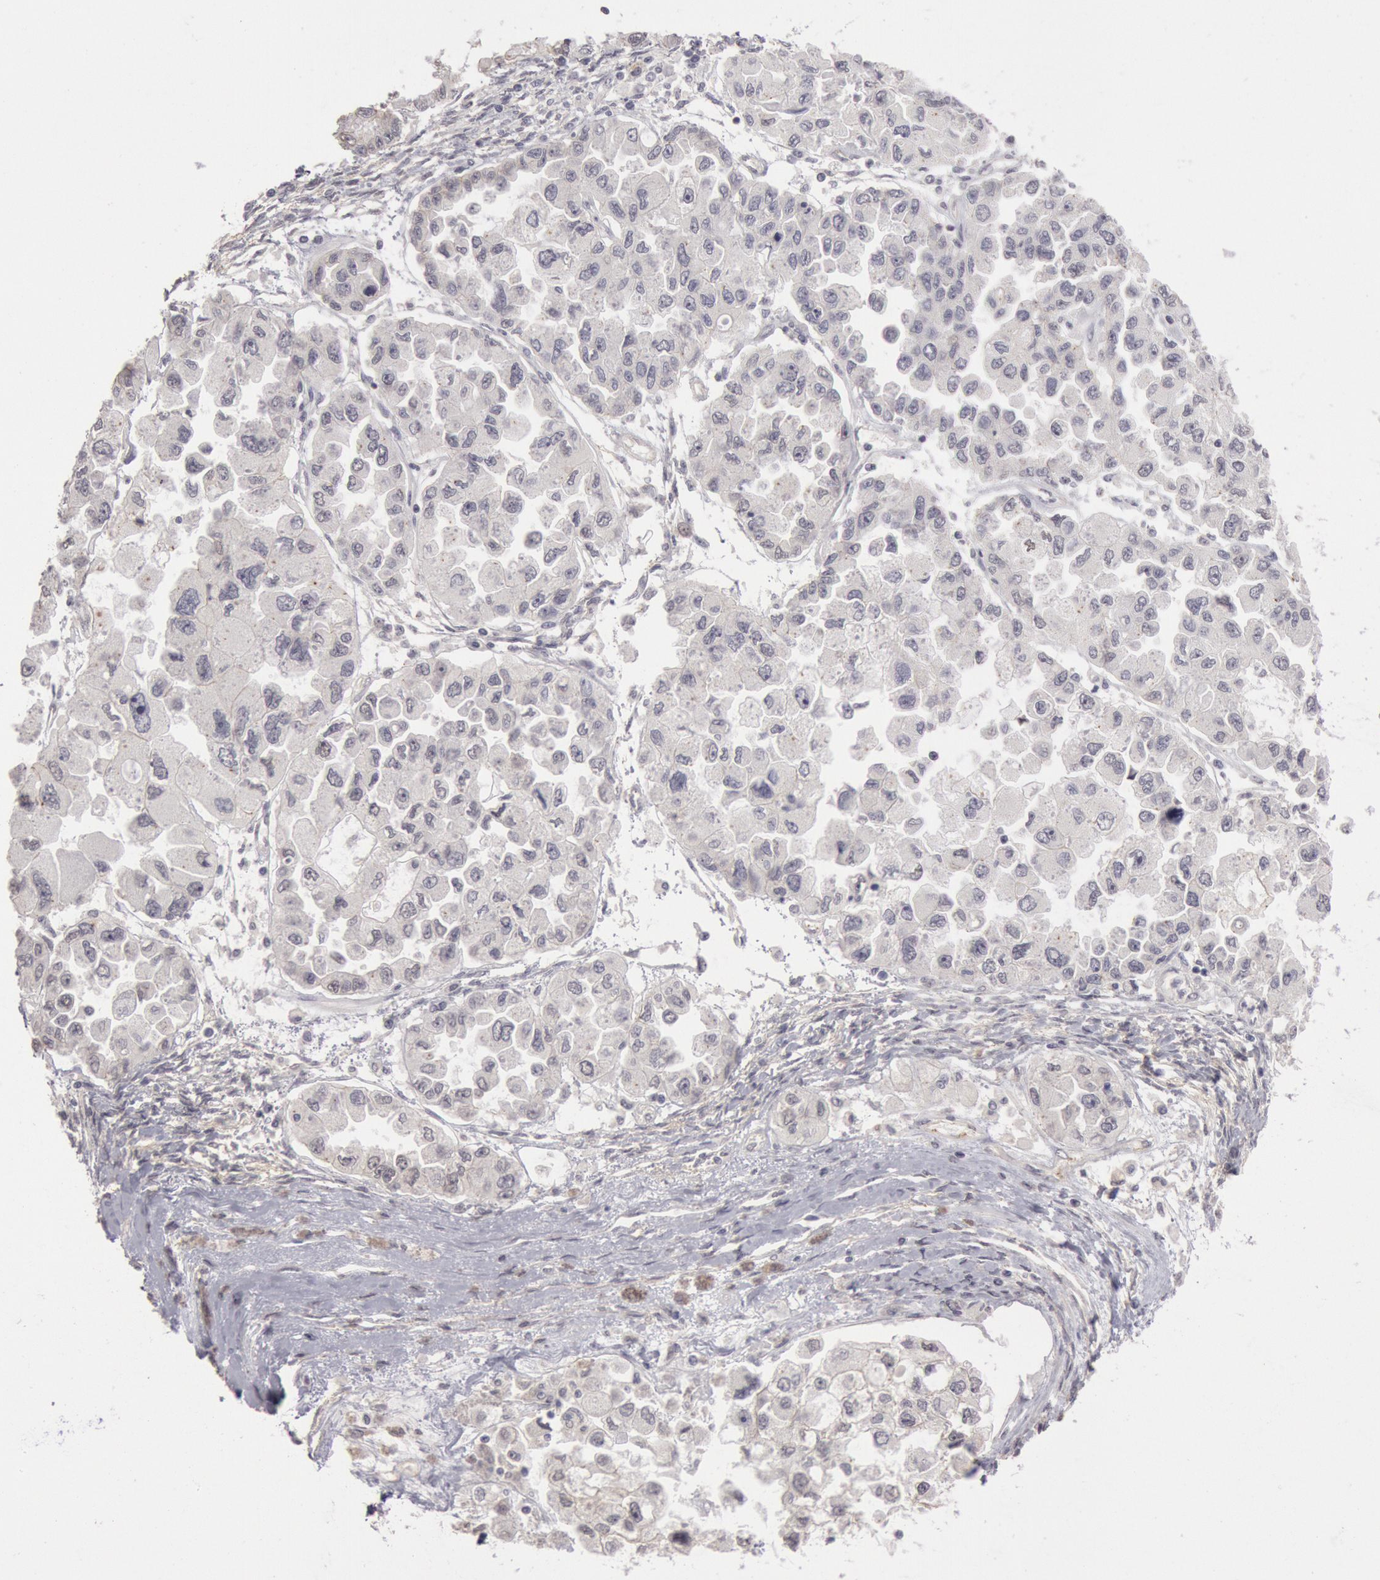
{"staining": {"intensity": "negative", "quantity": "none", "location": "none"}, "tissue": "ovarian cancer", "cell_type": "Tumor cells", "image_type": "cancer", "snomed": [{"axis": "morphology", "description": "Cystadenocarcinoma, serous, NOS"}, {"axis": "topography", "description": "Ovary"}], "caption": "A histopathology image of serous cystadenocarcinoma (ovarian) stained for a protein displays no brown staining in tumor cells.", "gene": "RIMBP3C", "patient": {"sex": "female", "age": 84}}